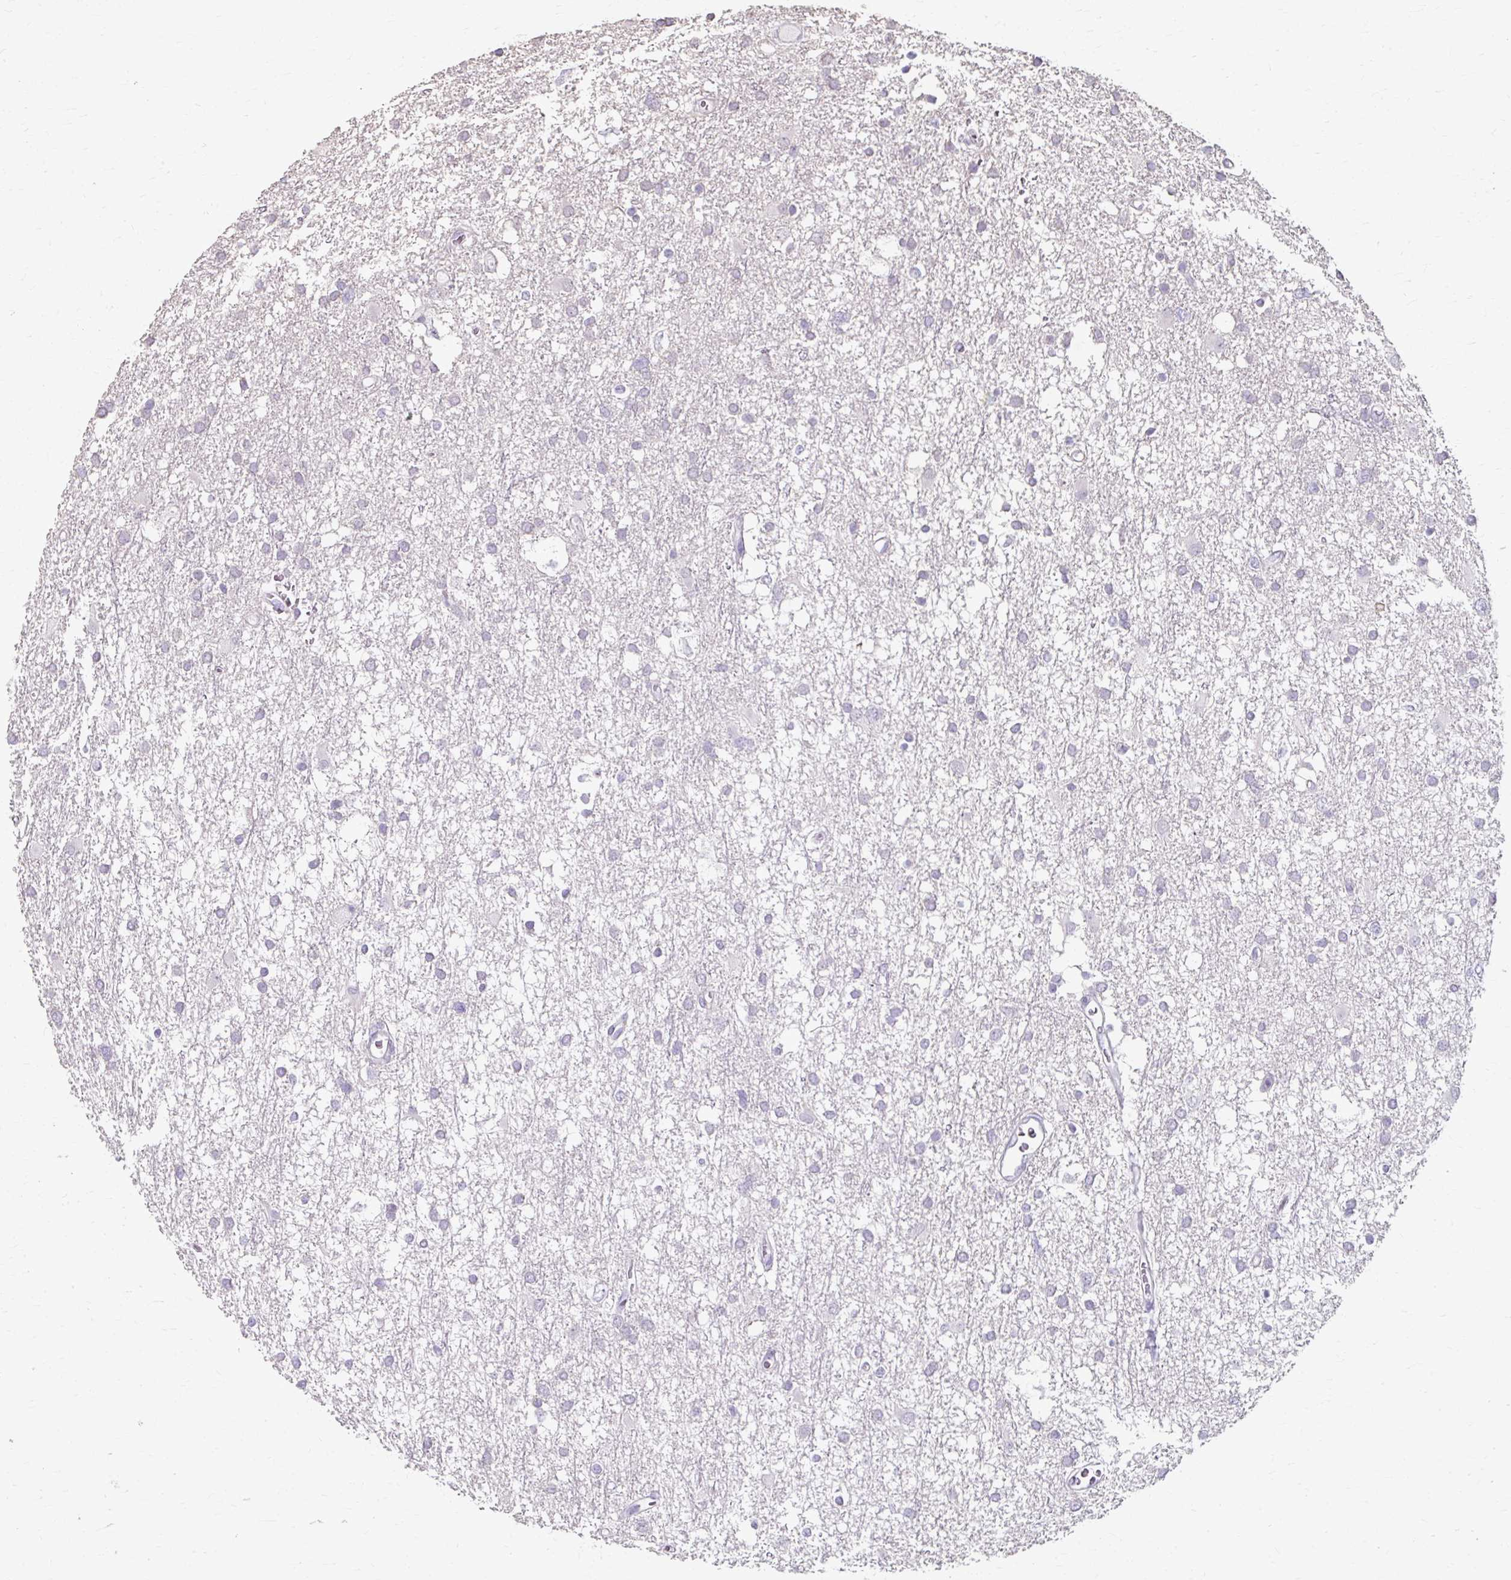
{"staining": {"intensity": "negative", "quantity": "none", "location": "none"}, "tissue": "glioma", "cell_type": "Tumor cells", "image_type": "cancer", "snomed": [{"axis": "morphology", "description": "Glioma, malignant, High grade"}, {"axis": "topography", "description": "Brain"}], "caption": "Human high-grade glioma (malignant) stained for a protein using immunohistochemistry (IHC) demonstrates no positivity in tumor cells.", "gene": "KLHL24", "patient": {"sex": "male", "age": 61}}